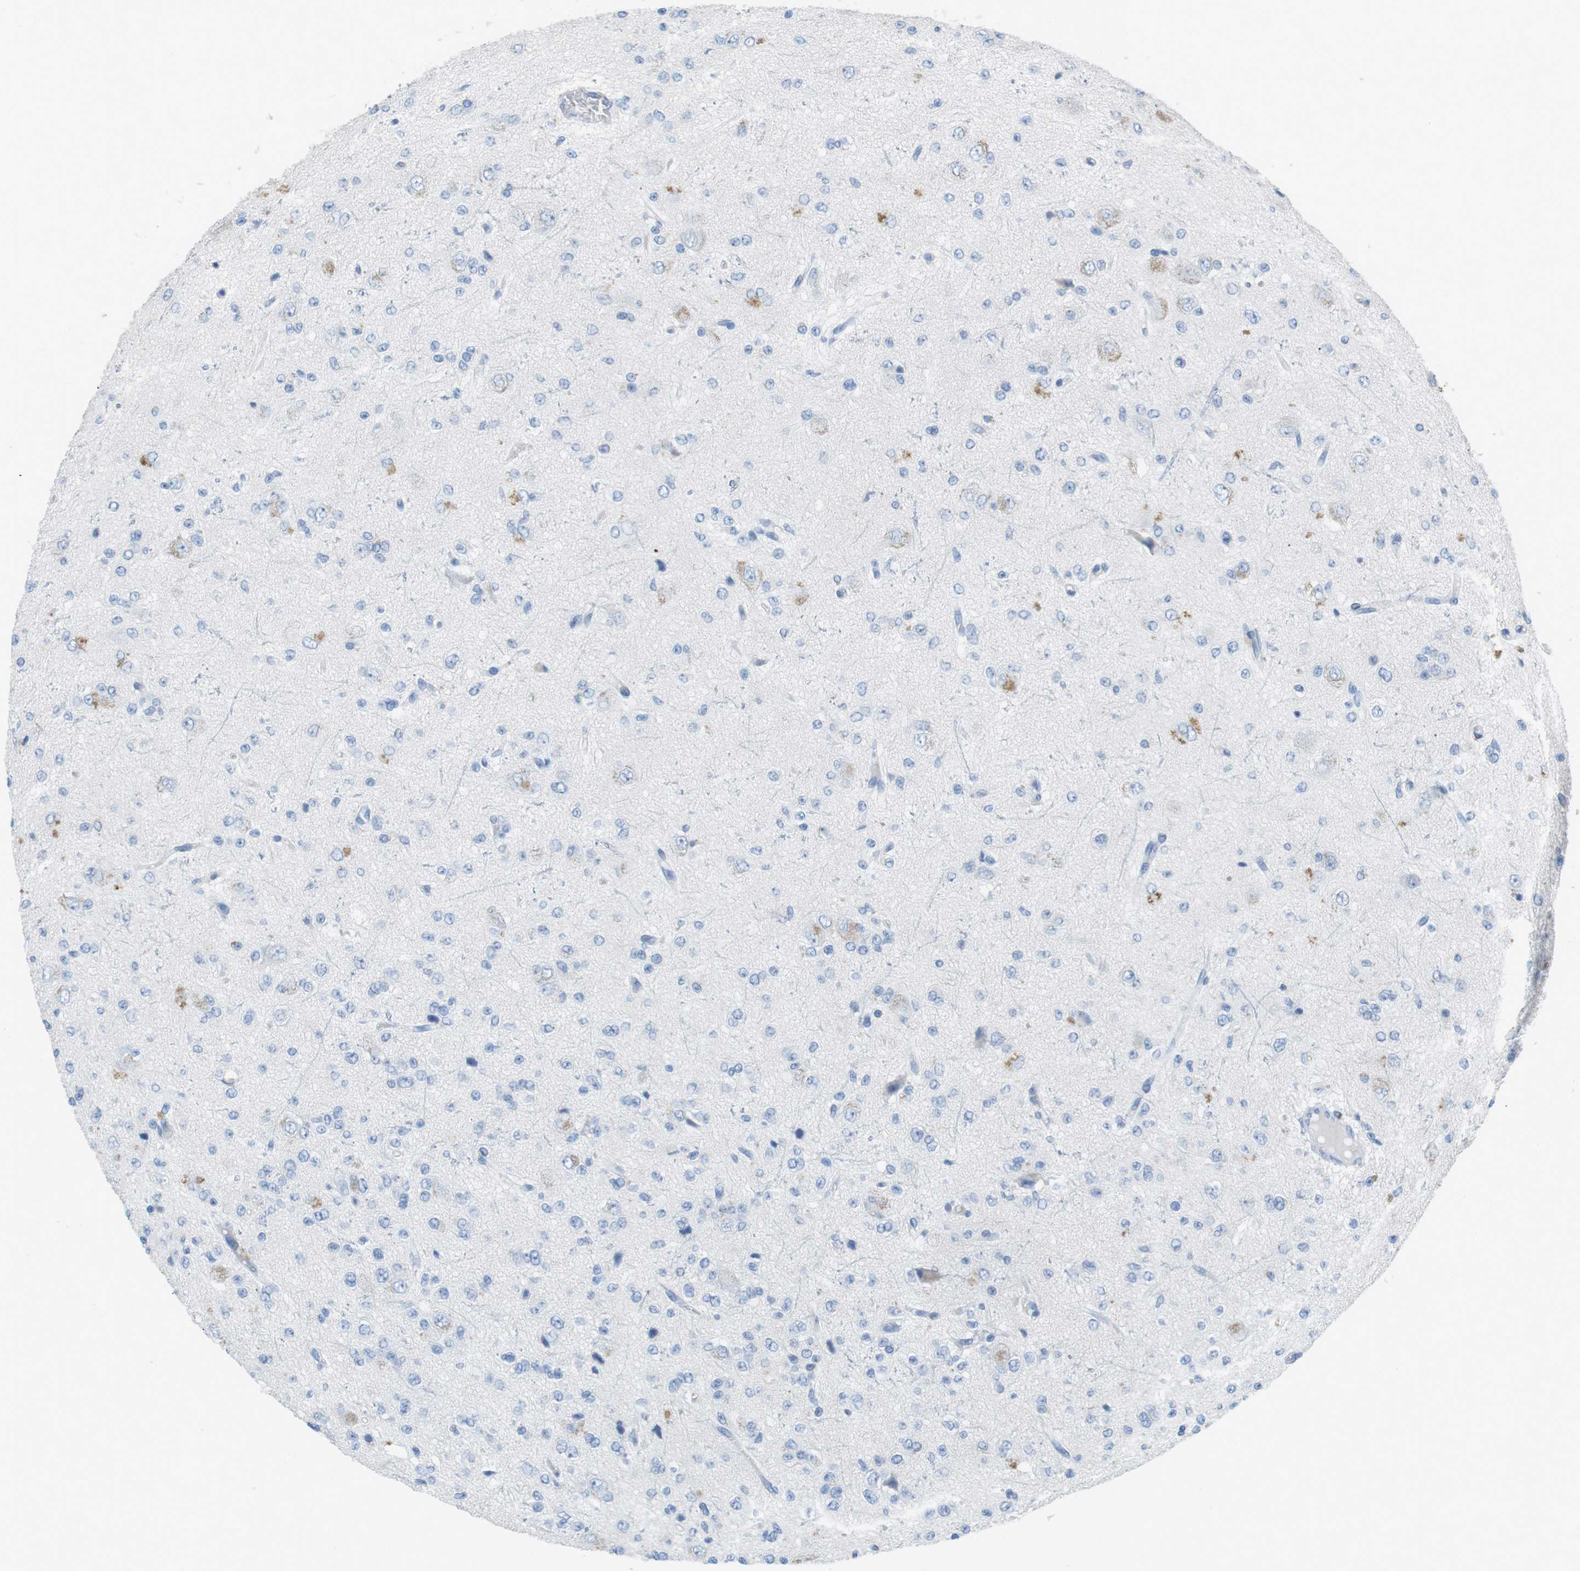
{"staining": {"intensity": "weak", "quantity": "<25%", "location": "cytoplasmic/membranous"}, "tissue": "glioma", "cell_type": "Tumor cells", "image_type": "cancer", "snomed": [{"axis": "morphology", "description": "Glioma, malignant, High grade"}, {"axis": "topography", "description": "pancreas cauda"}], "caption": "Photomicrograph shows no protein staining in tumor cells of malignant glioma (high-grade) tissue.", "gene": "SALL4", "patient": {"sex": "male", "age": 60}}